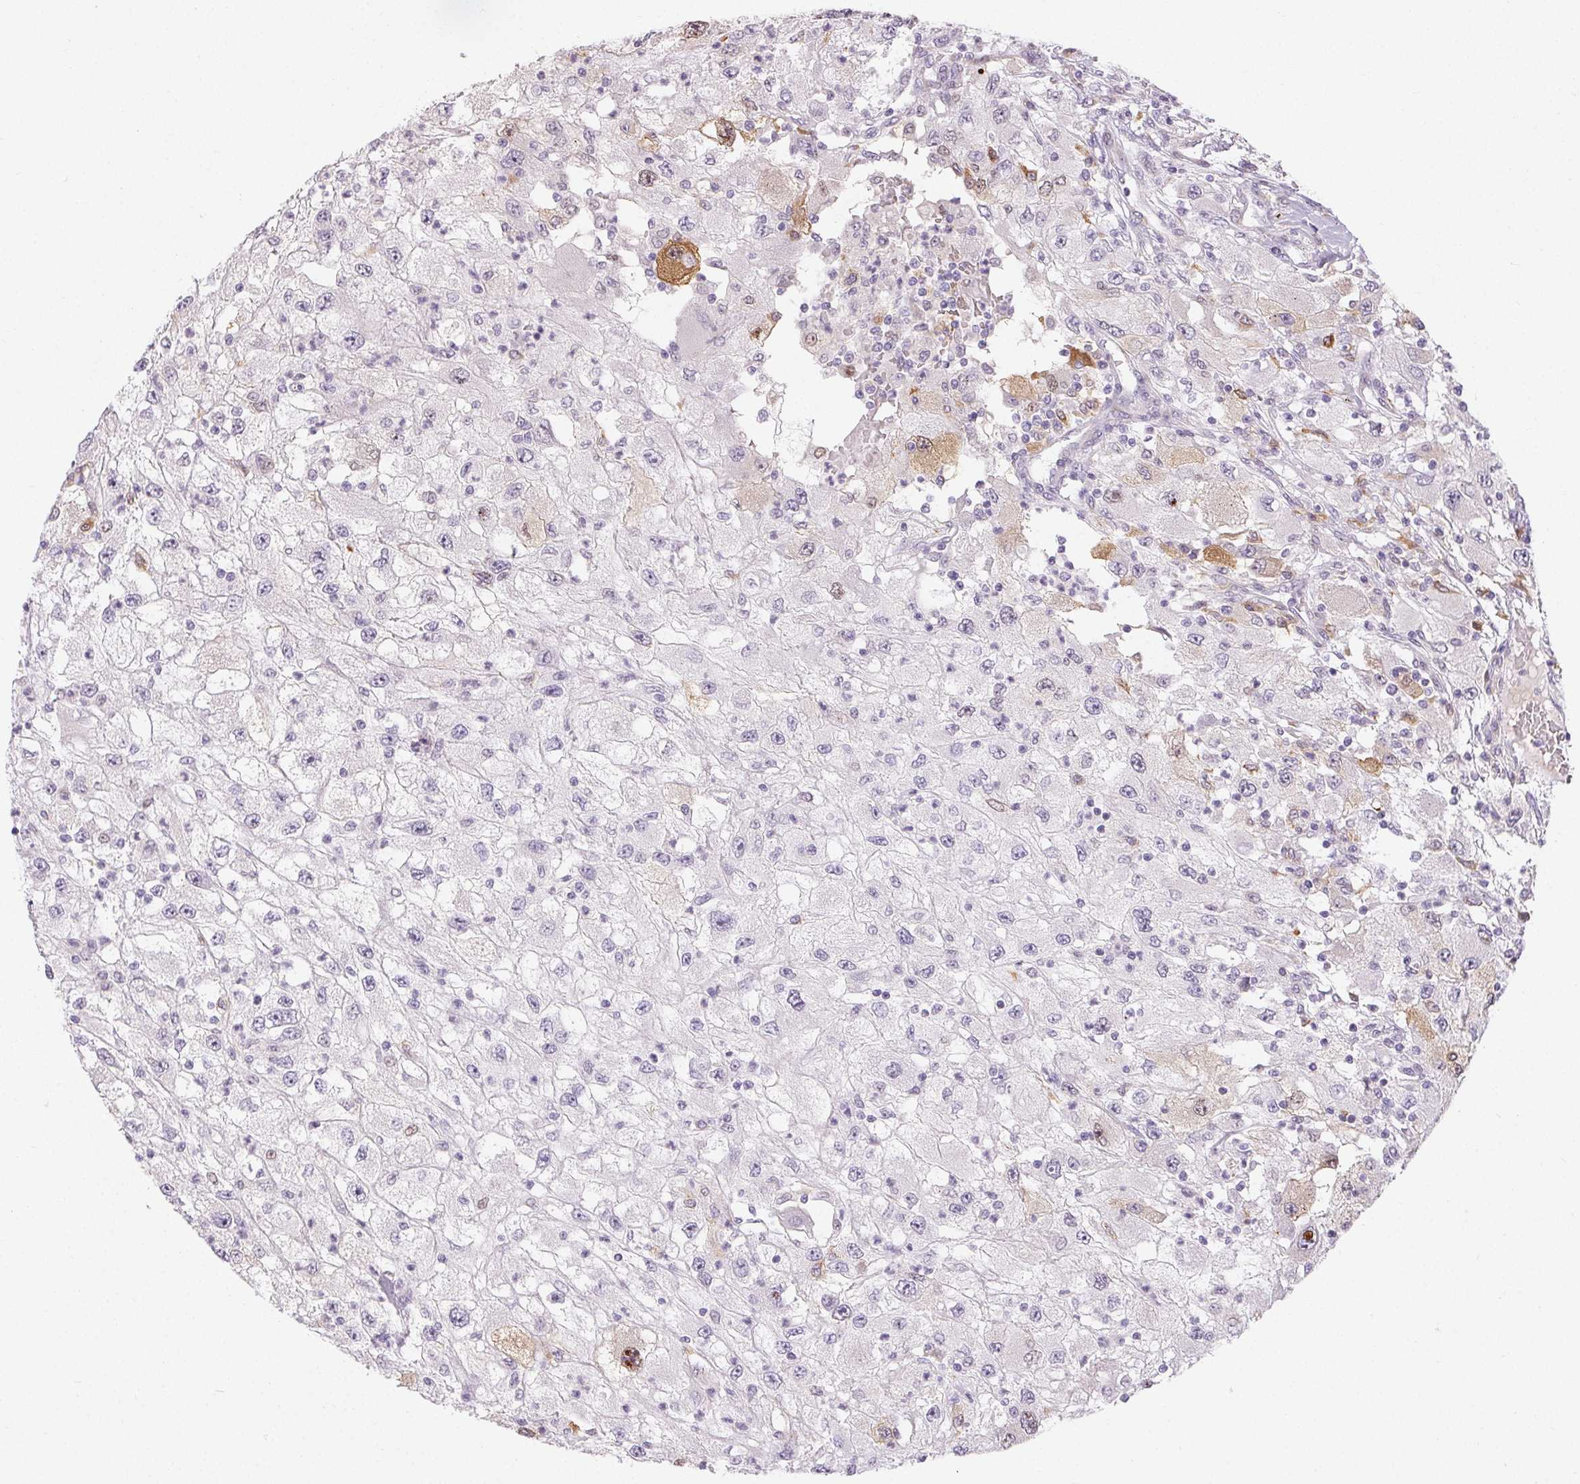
{"staining": {"intensity": "weak", "quantity": "<25%", "location": "nuclear"}, "tissue": "renal cancer", "cell_type": "Tumor cells", "image_type": "cancer", "snomed": [{"axis": "morphology", "description": "Adenocarcinoma, NOS"}, {"axis": "topography", "description": "Kidney"}], "caption": "A photomicrograph of adenocarcinoma (renal) stained for a protein shows no brown staining in tumor cells. (DAB immunohistochemistry (IHC) with hematoxylin counter stain).", "gene": "RPGRIP1", "patient": {"sex": "female", "age": 67}}